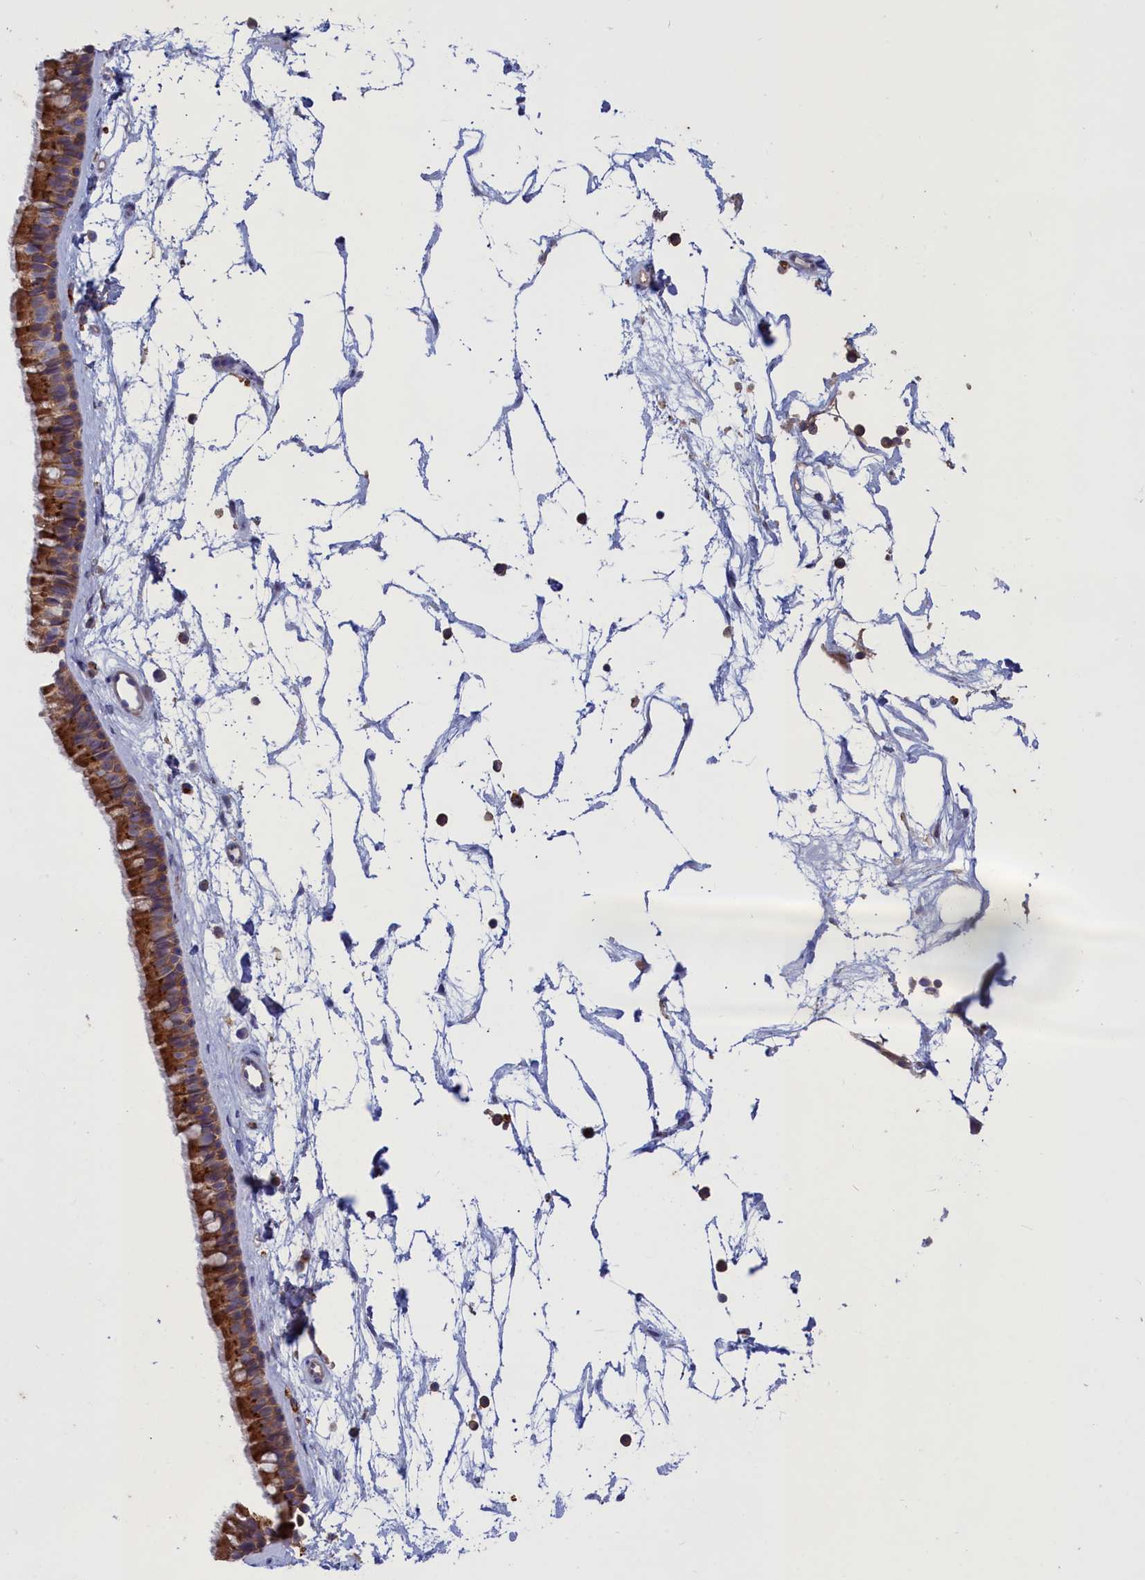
{"staining": {"intensity": "strong", "quantity": ">75%", "location": "cytoplasmic/membranous"}, "tissue": "nasopharynx", "cell_type": "Respiratory epithelial cells", "image_type": "normal", "snomed": [{"axis": "morphology", "description": "Normal tissue, NOS"}, {"axis": "topography", "description": "Nasopharynx"}], "caption": "This is a micrograph of immunohistochemistry (IHC) staining of unremarkable nasopharynx, which shows strong expression in the cytoplasmic/membranous of respiratory epithelial cells.", "gene": "SCAMP4", "patient": {"sex": "male", "age": 64}}